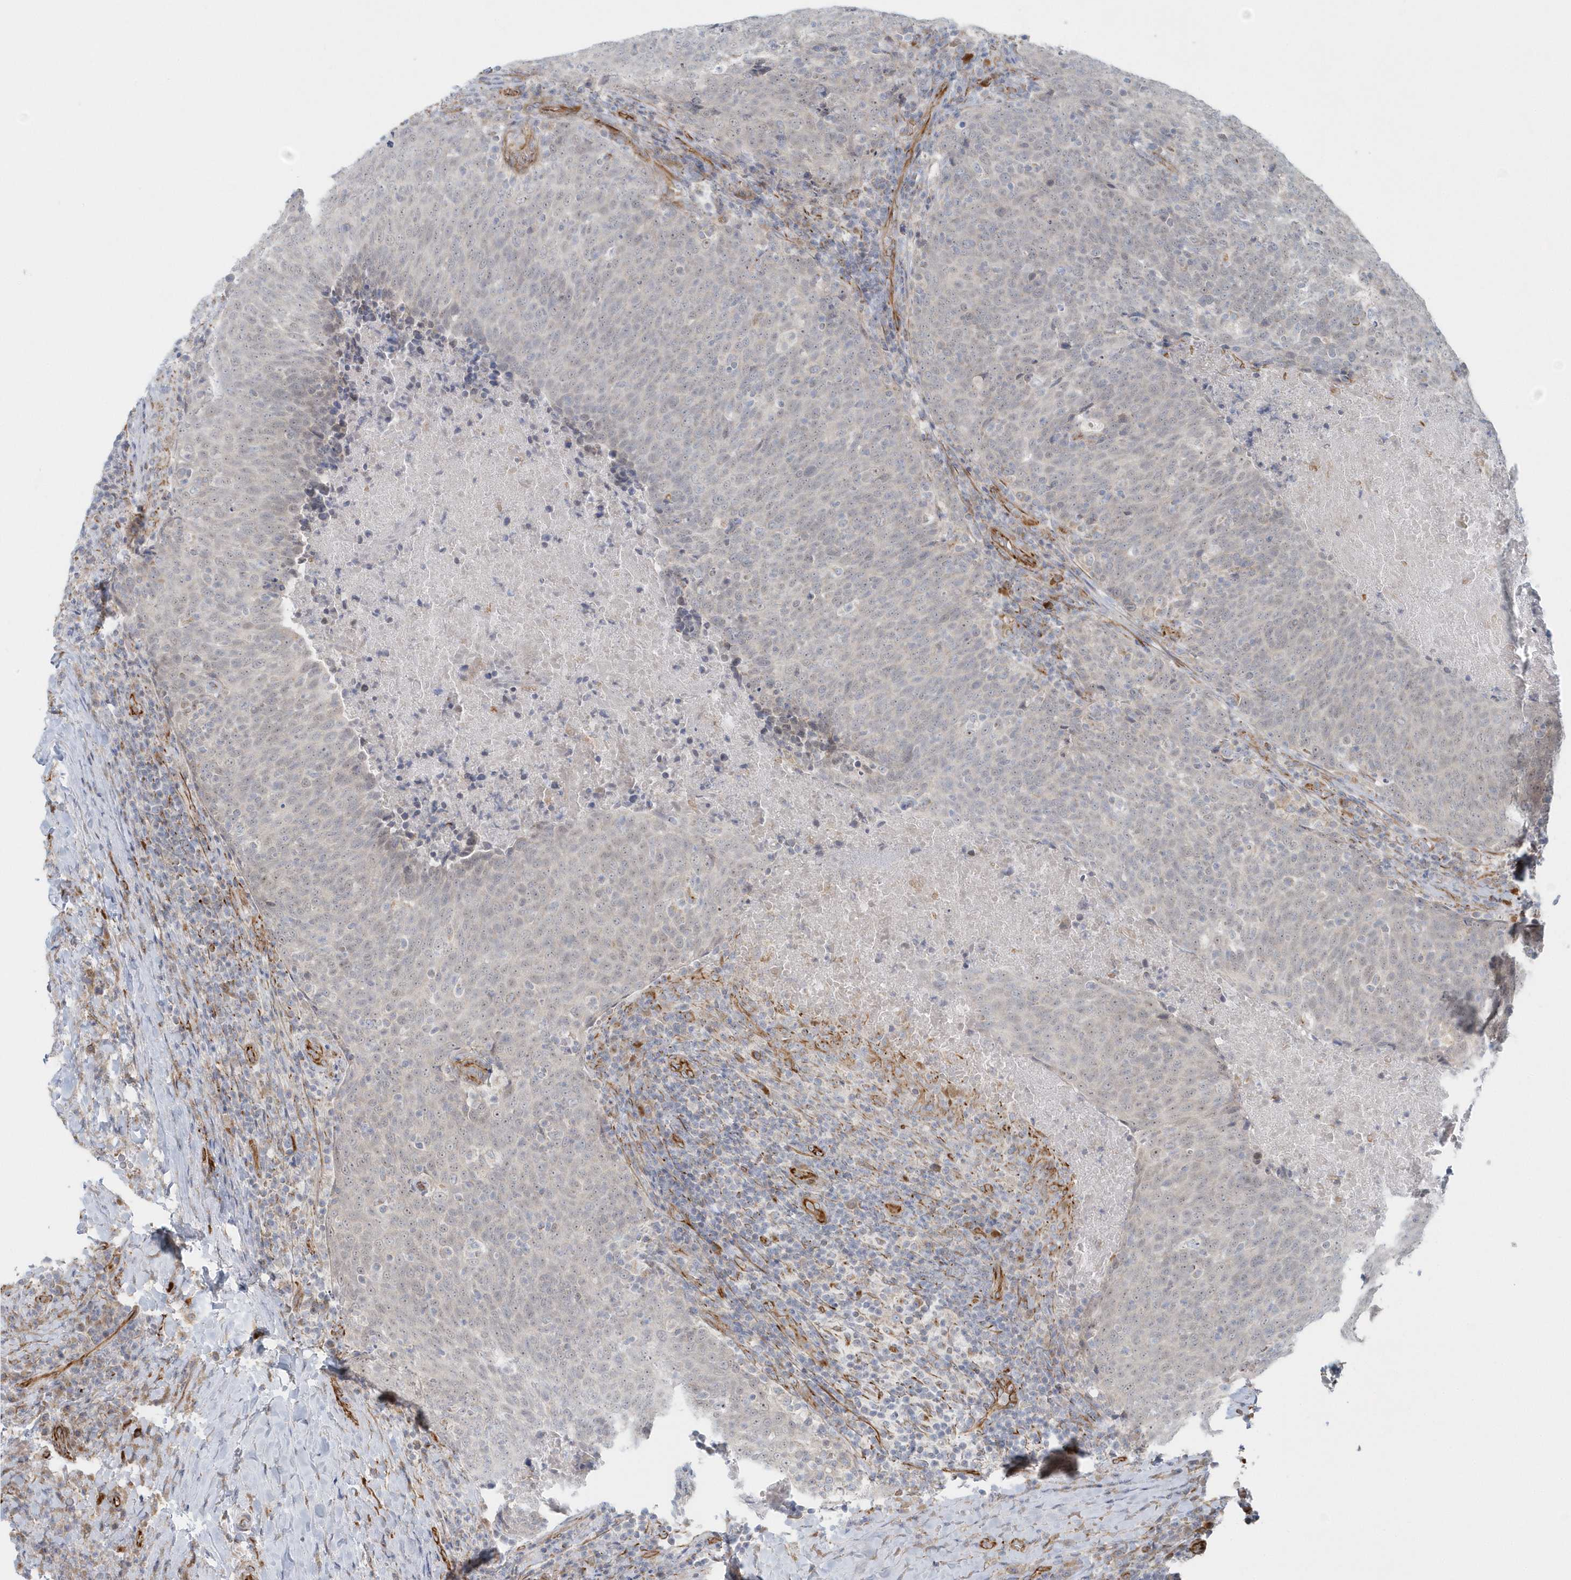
{"staining": {"intensity": "negative", "quantity": "none", "location": "none"}, "tissue": "head and neck cancer", "cell_type": "Tumor cells", "image_type": "cancer", "snomed": [{"axis": "morphology", "description": "Squamous cell carcinoma, NOS"}, {"axis": "morphology", "description": "Squamous cell carcinoma, metastatic, NOS"}, {"axis": "topography", "description": "Lymph node"}, {"axis": "topography", "description": "Head-Neck"}], "caption": "Immunohistochemistry of human head and neck squamous cell carcinoma shows no positivity in tumor cells.", "gene": "GPR152", "patient": {"sex": "male", "age": 62}}